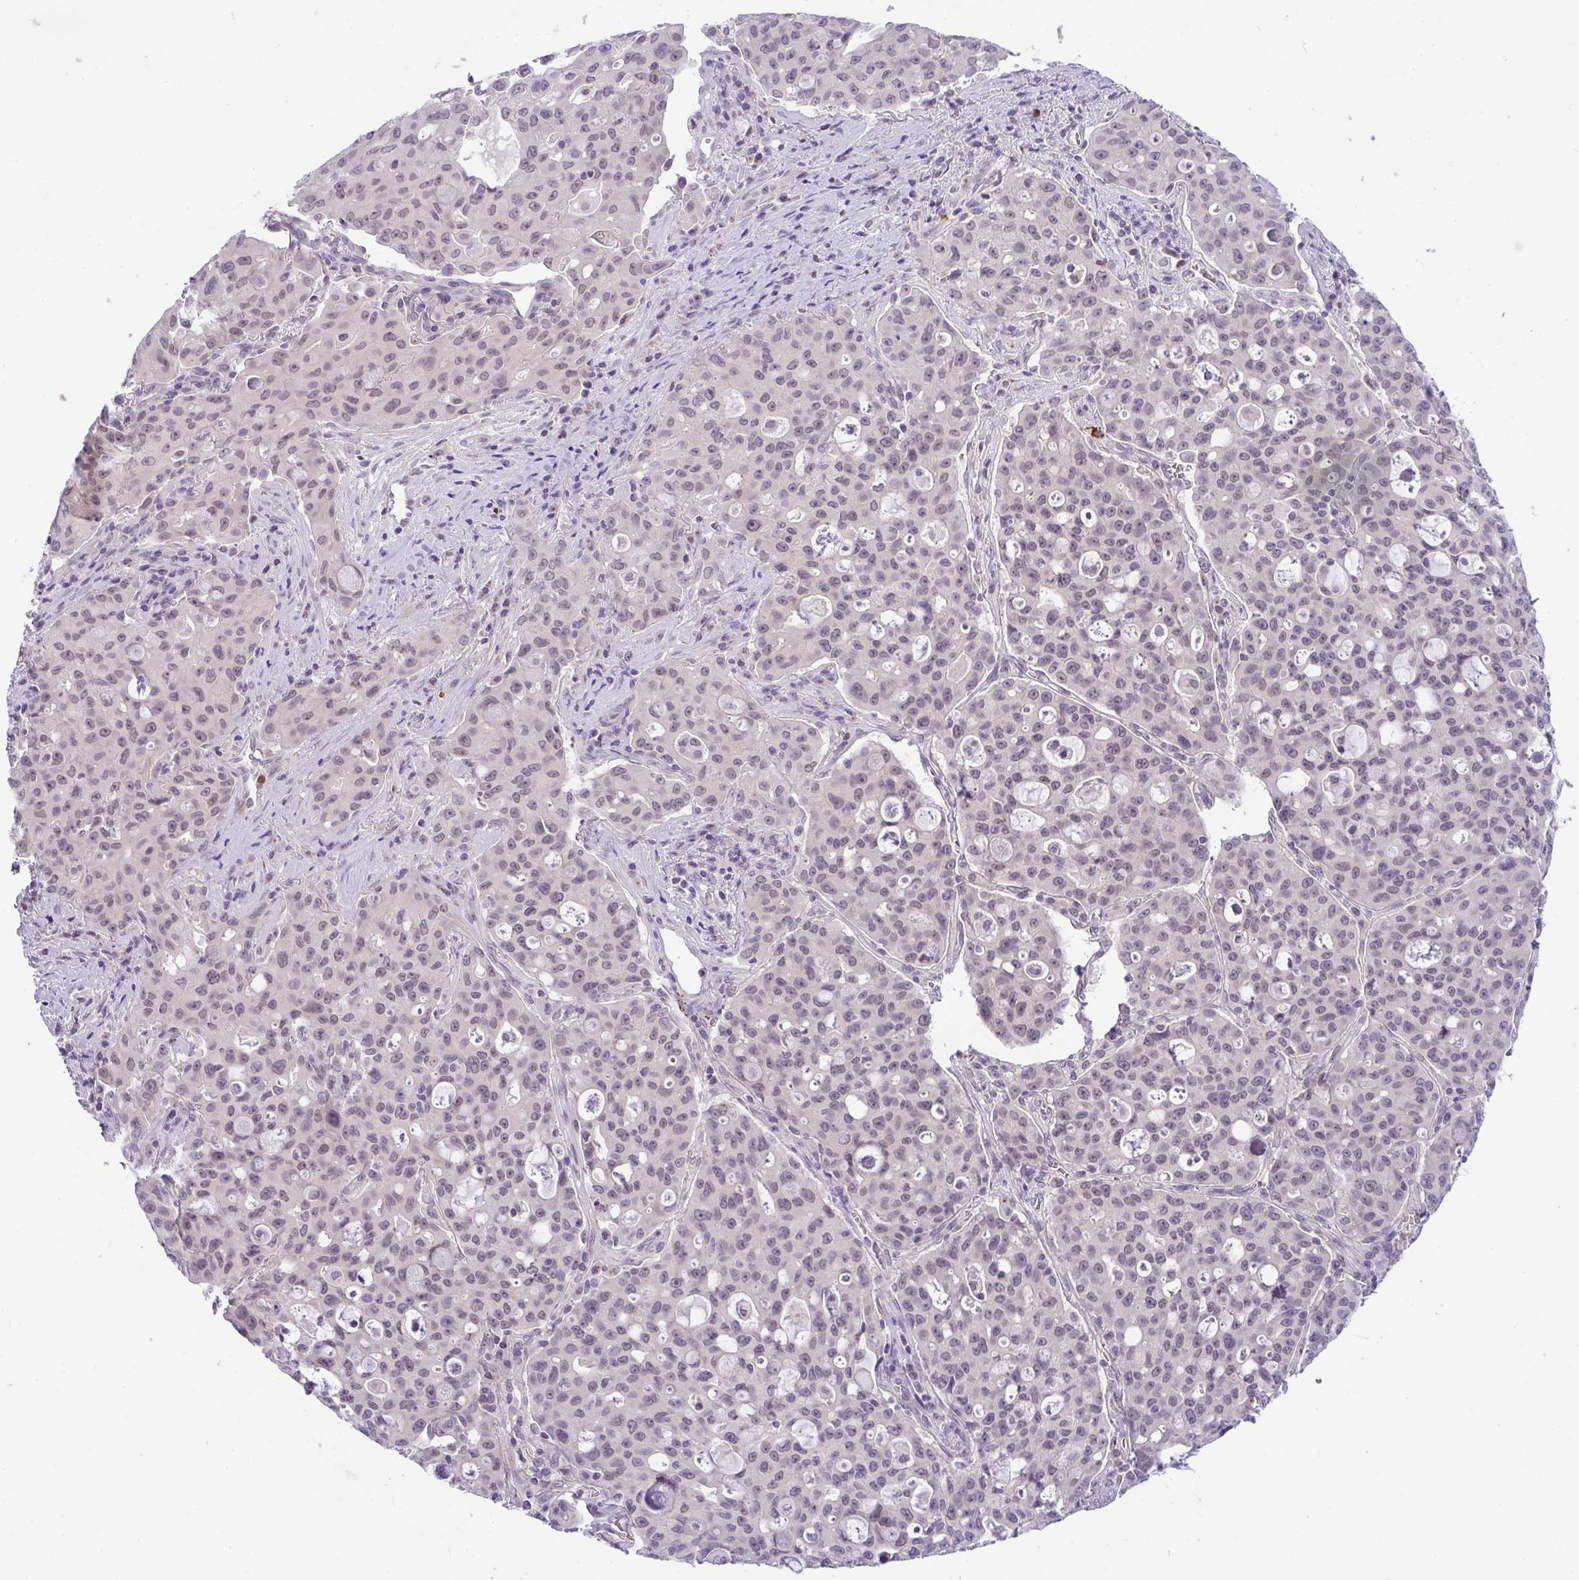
{"staining": {"intensity": "negative", "quantity": "none", "location": "none"}, "tissue": "lung cancer", "cell_type": "Tumor cells", "image_type": "cancer", "snomed": [{"axis": "morphology", "description": "Adenocarcinoma, NOS"}, {"axis": "topography", "description": "Lung"}], "caption": "This is an IHC photomicrograph of lung adenocarcinoma. There is no staining in tumor cells.", "gene": "DZIP1", "patient": {"sex": "female", "age": 44}}